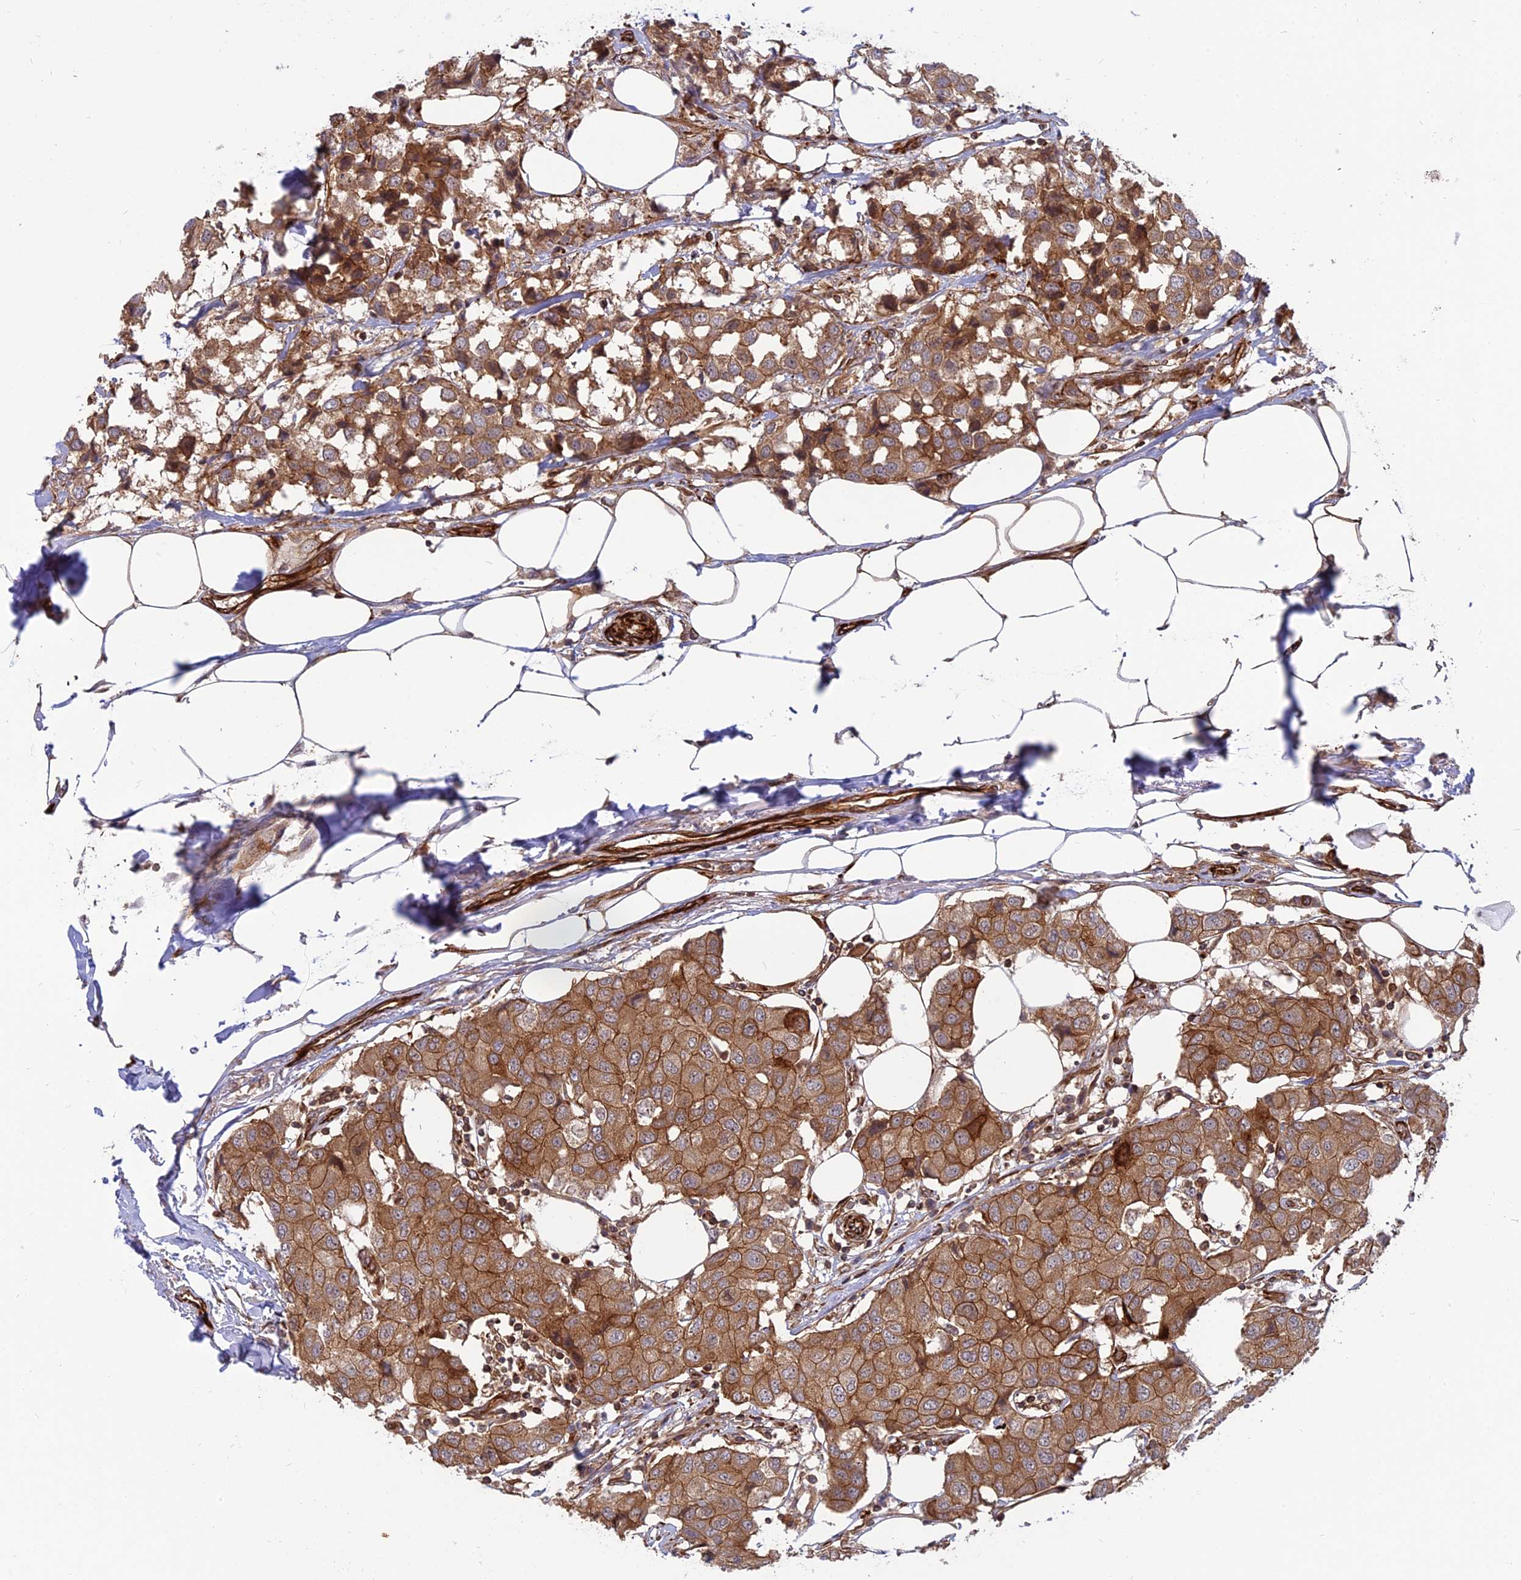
{"staining": {"intensity": "moderate", "quantity": ">75%", "location": "cytoplasmic/membranous"}, "tissue": "breast cancer", "cell_type": "Tumor cells", "image_type": "cancer", "snomed": [{"axis": "morphology", "description": "Duct carcinoma"}, {"axis": "topography", "description": "Breast"}], "caption": "This image reveals breast cancer stained with immunohistochemistry to label a protein in brown. The cytoplasmic/membranous of tumor cells show moderate positivity for the protein. Nuclei are counter-stained blue.", "gene": "PHLDB3", "patient": {"sex": "female", "age": 80}}